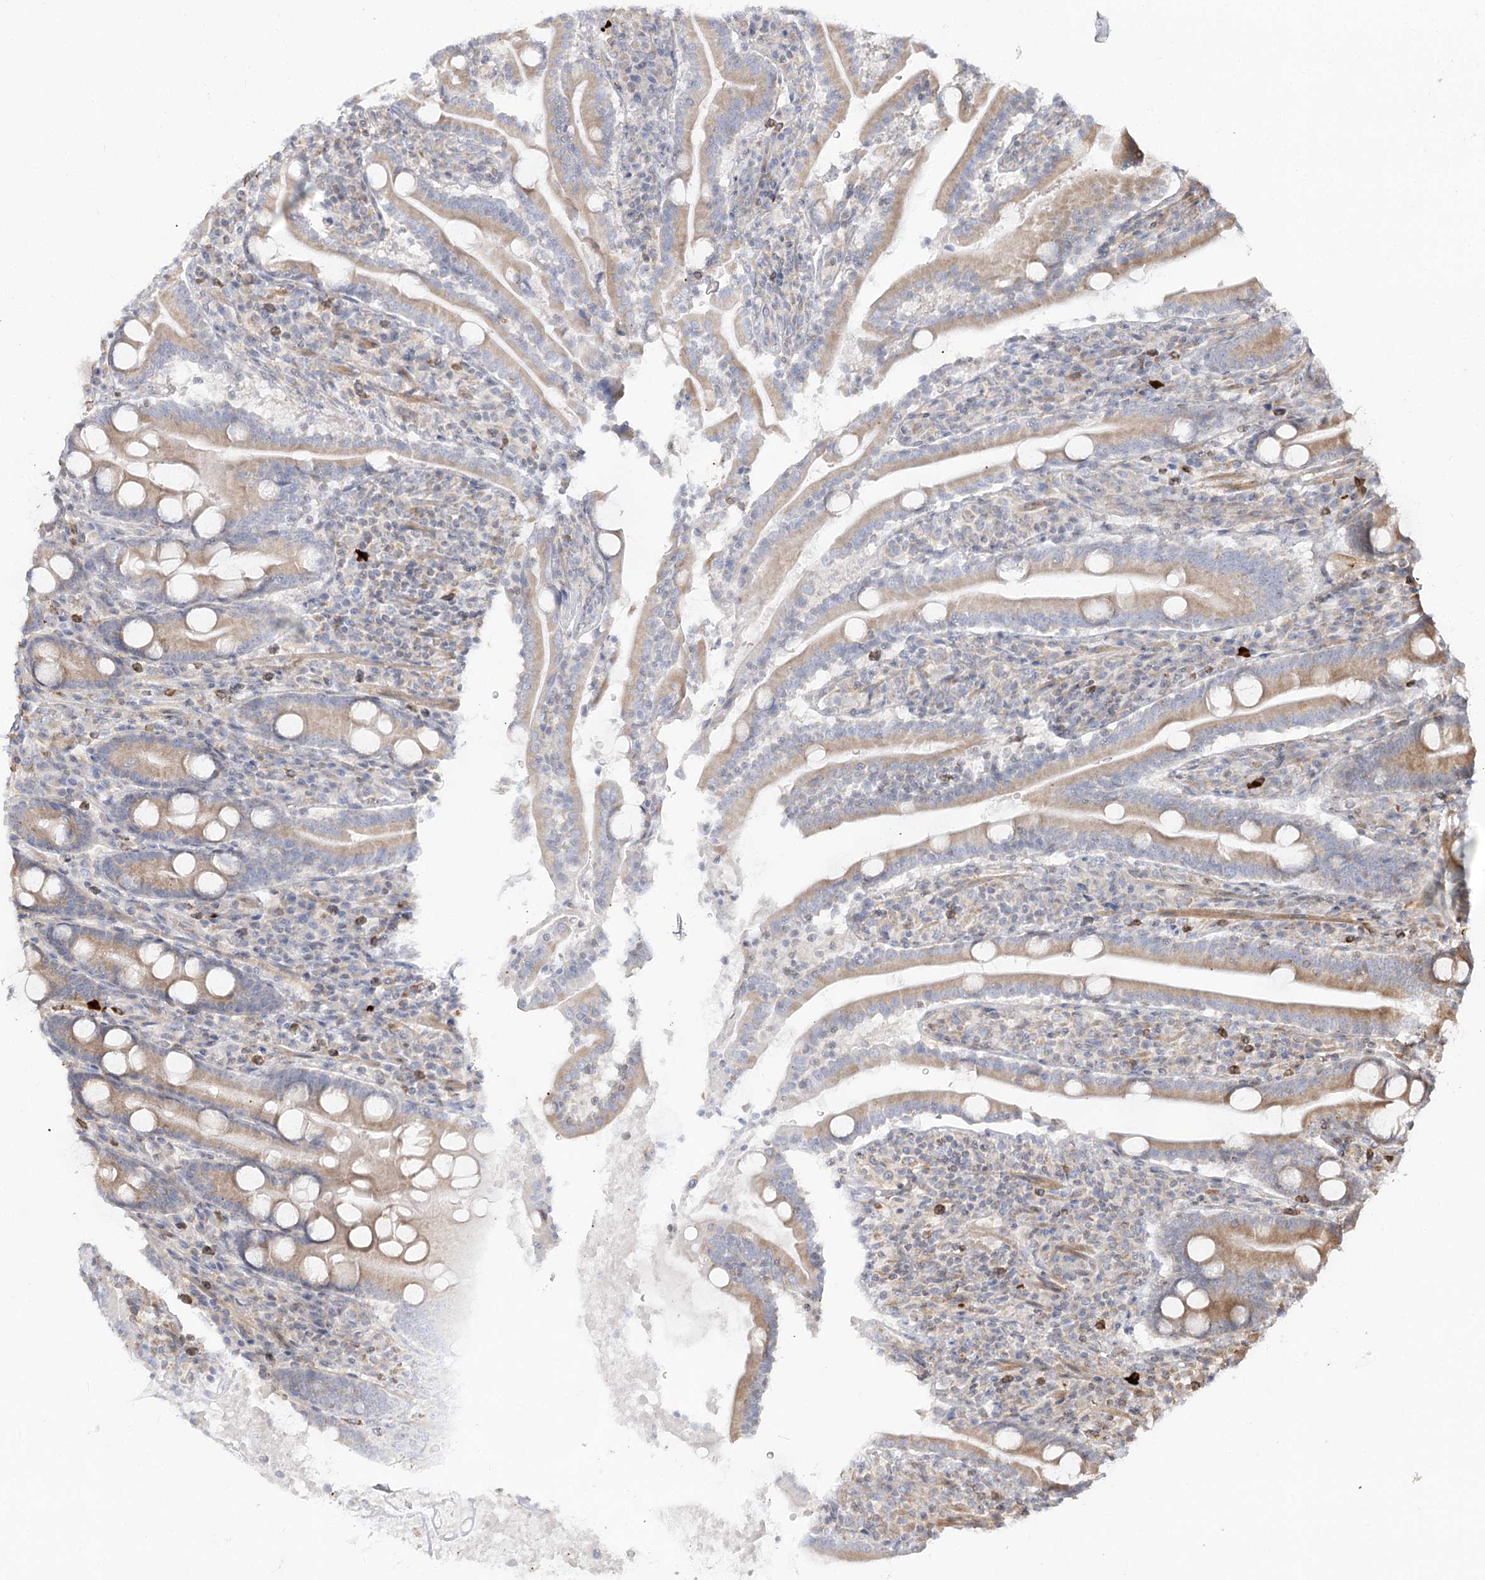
{"staining": {"intensity": "moderate", "quantity": ">75%", "location": "cytoplasmic/membranous"}, "tissue": "duodenum", "cell_type": "Glandular cells", "image_type": "normal", "snomed": [{"axis": "morphology", "description": "Normal tissue, NOS"}, {"axis": "topography", "description": "Duodenum"}], "caption": "Immunohistochemistry (IHC) (DAB (3,3'-diaminobenzidine)) staining of normal human duodenum shows moderate cytoplasmic/membranous protein expression in approximately >75% of glandular cells. Using DAB (3,3'-diaminobenzidine) (brown) and hematoxylin (blue) stains, captured at high magnification using brightfield microscopy.", "gene": "MTMR3", "patient": {"sex": "male", "age": 35}}